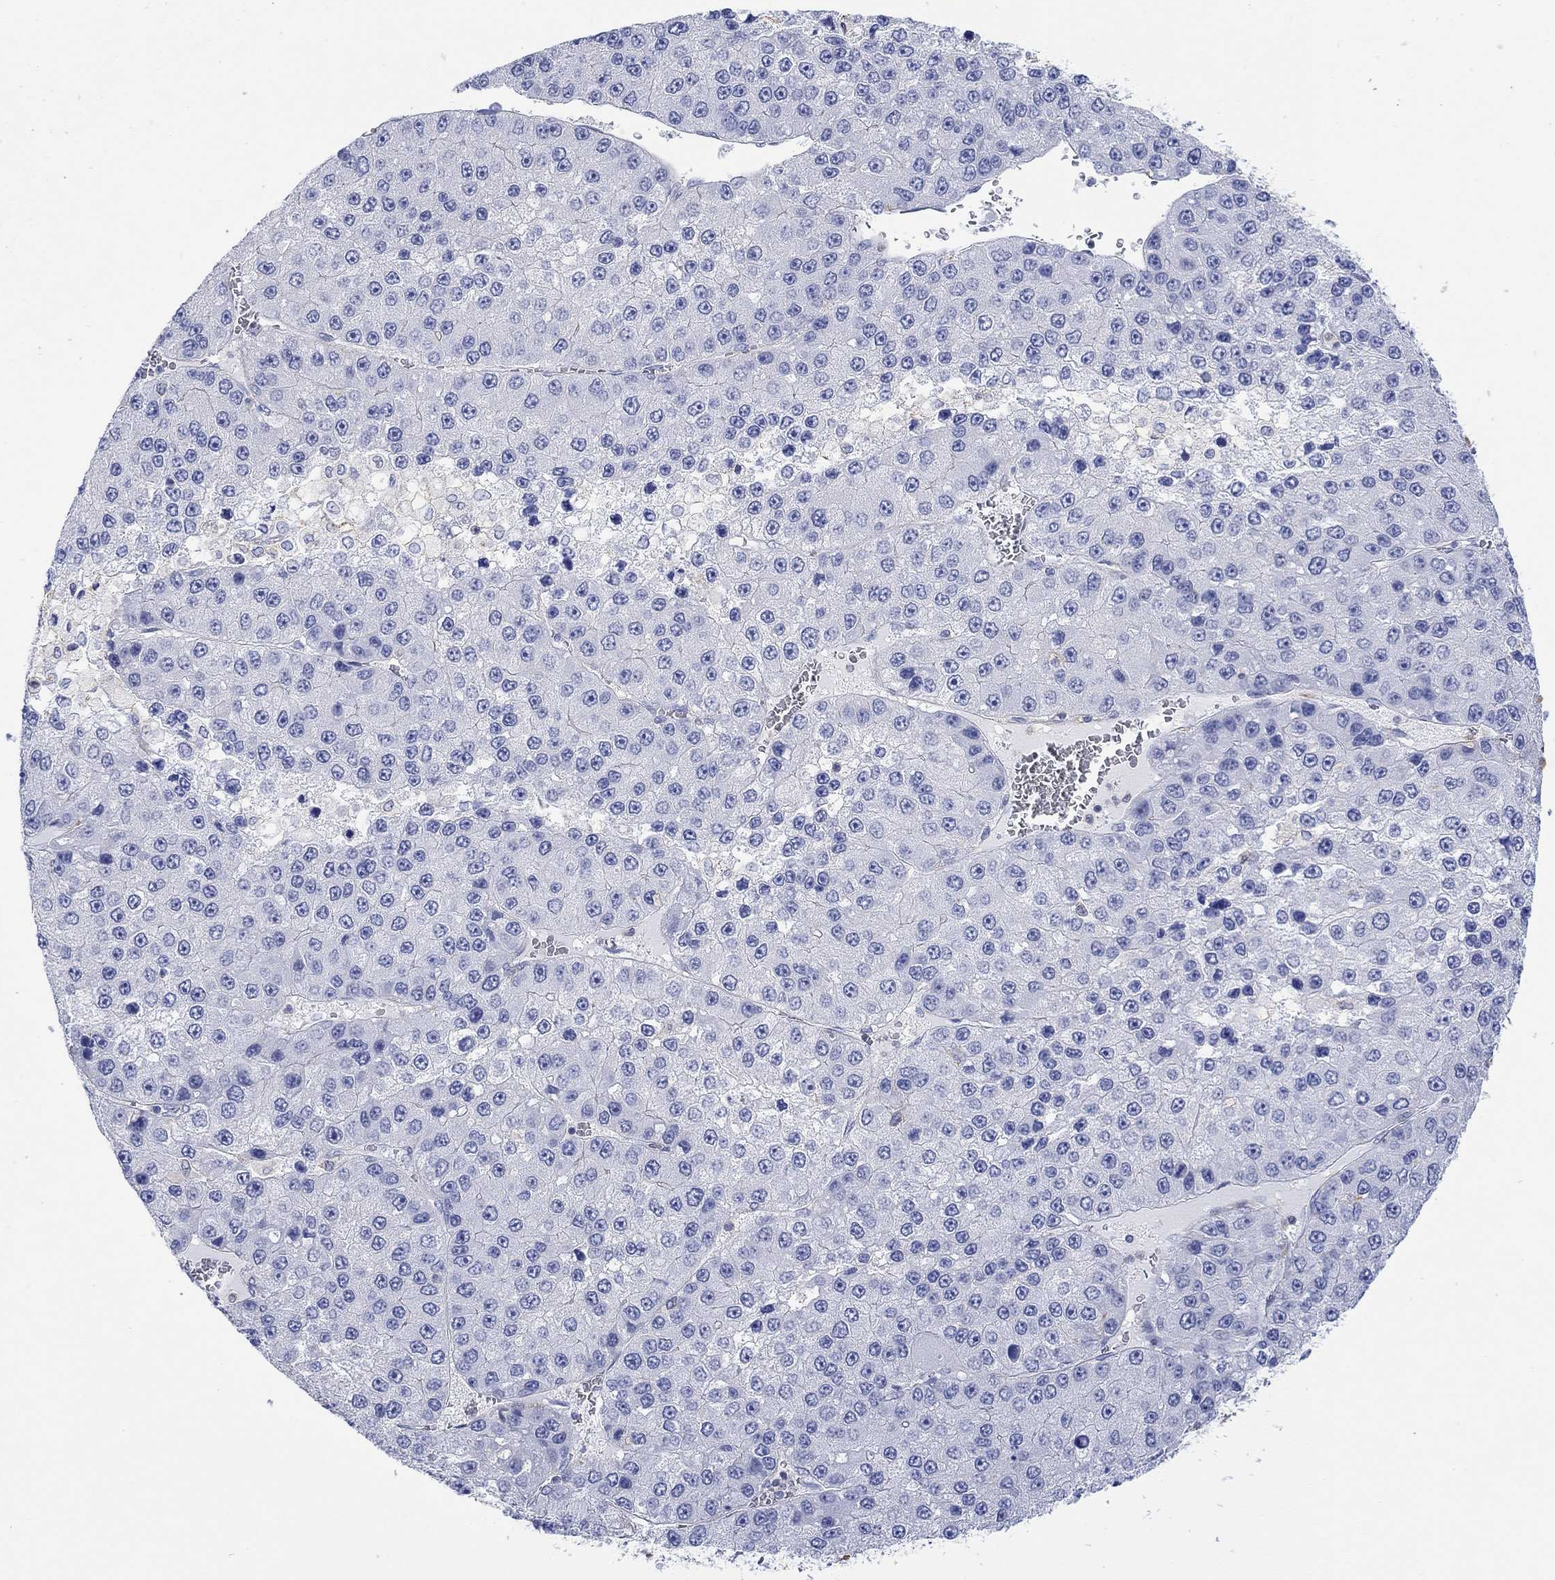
{"staining": {"intensity": "negative", "quantity": "none", "location": "none"}, "tissue": "liver cancer", "cell_type": "Tumor cells", "image_type": "cancer", "snomed": [{"axis": "morphology", "description": "Carcinoma, Hepatocellular, NOS"}, {"axis": "topography", "description": "Liver"}], "caption": "Immunohistochemistry (IHC) photomicrograph of liver cancer (hepatocellular carcinoma) stained for a protein (brown), which exhibits no staining in tumor cells. (Stains: DAB immunohistochemistry with hematoxylin counter stain, Microscopy: brightfield microscopy at high magnification).", "gene": "PPIL6", "patient": {"sex": "female", "age": 73}}